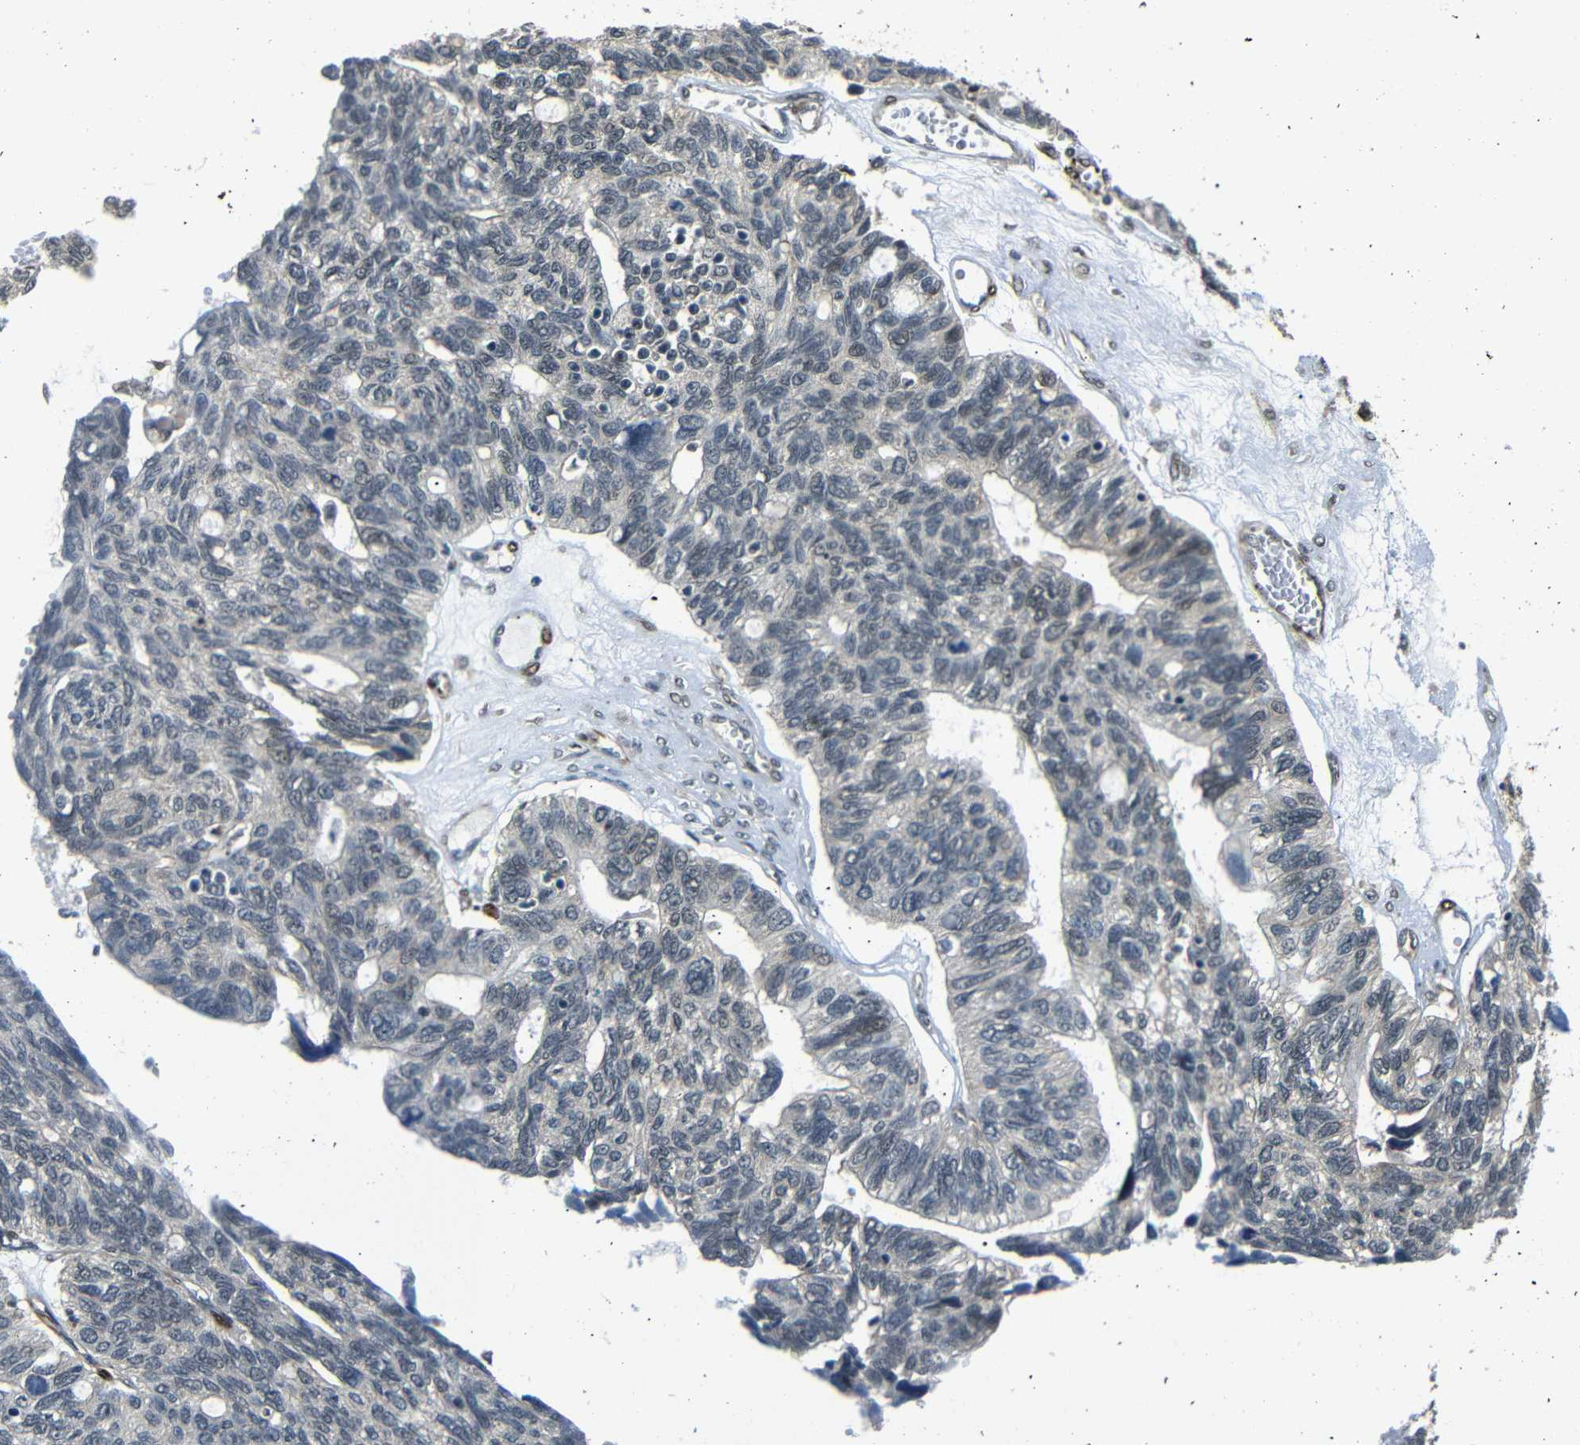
{"staining": {"intensity": "weak", "quantity": "<25%", "location": "nuclear"}, "tissue": "ovarian cancer", "cell_type": "Tumor cells", "image_type": "cancer", "snomed": [{"axis": "morphology", "description": "Cystadenocarcinoma, serous, NOS"}, {"axis": "topography", "description": "Ovary"}], "caption": "Histopathology image shows no protein positivity in tumor cells of ovarian serous cystadenocarcinoma tissue.", "gene": "TBX2", "patient": {"sex": "female", "age": 79}}